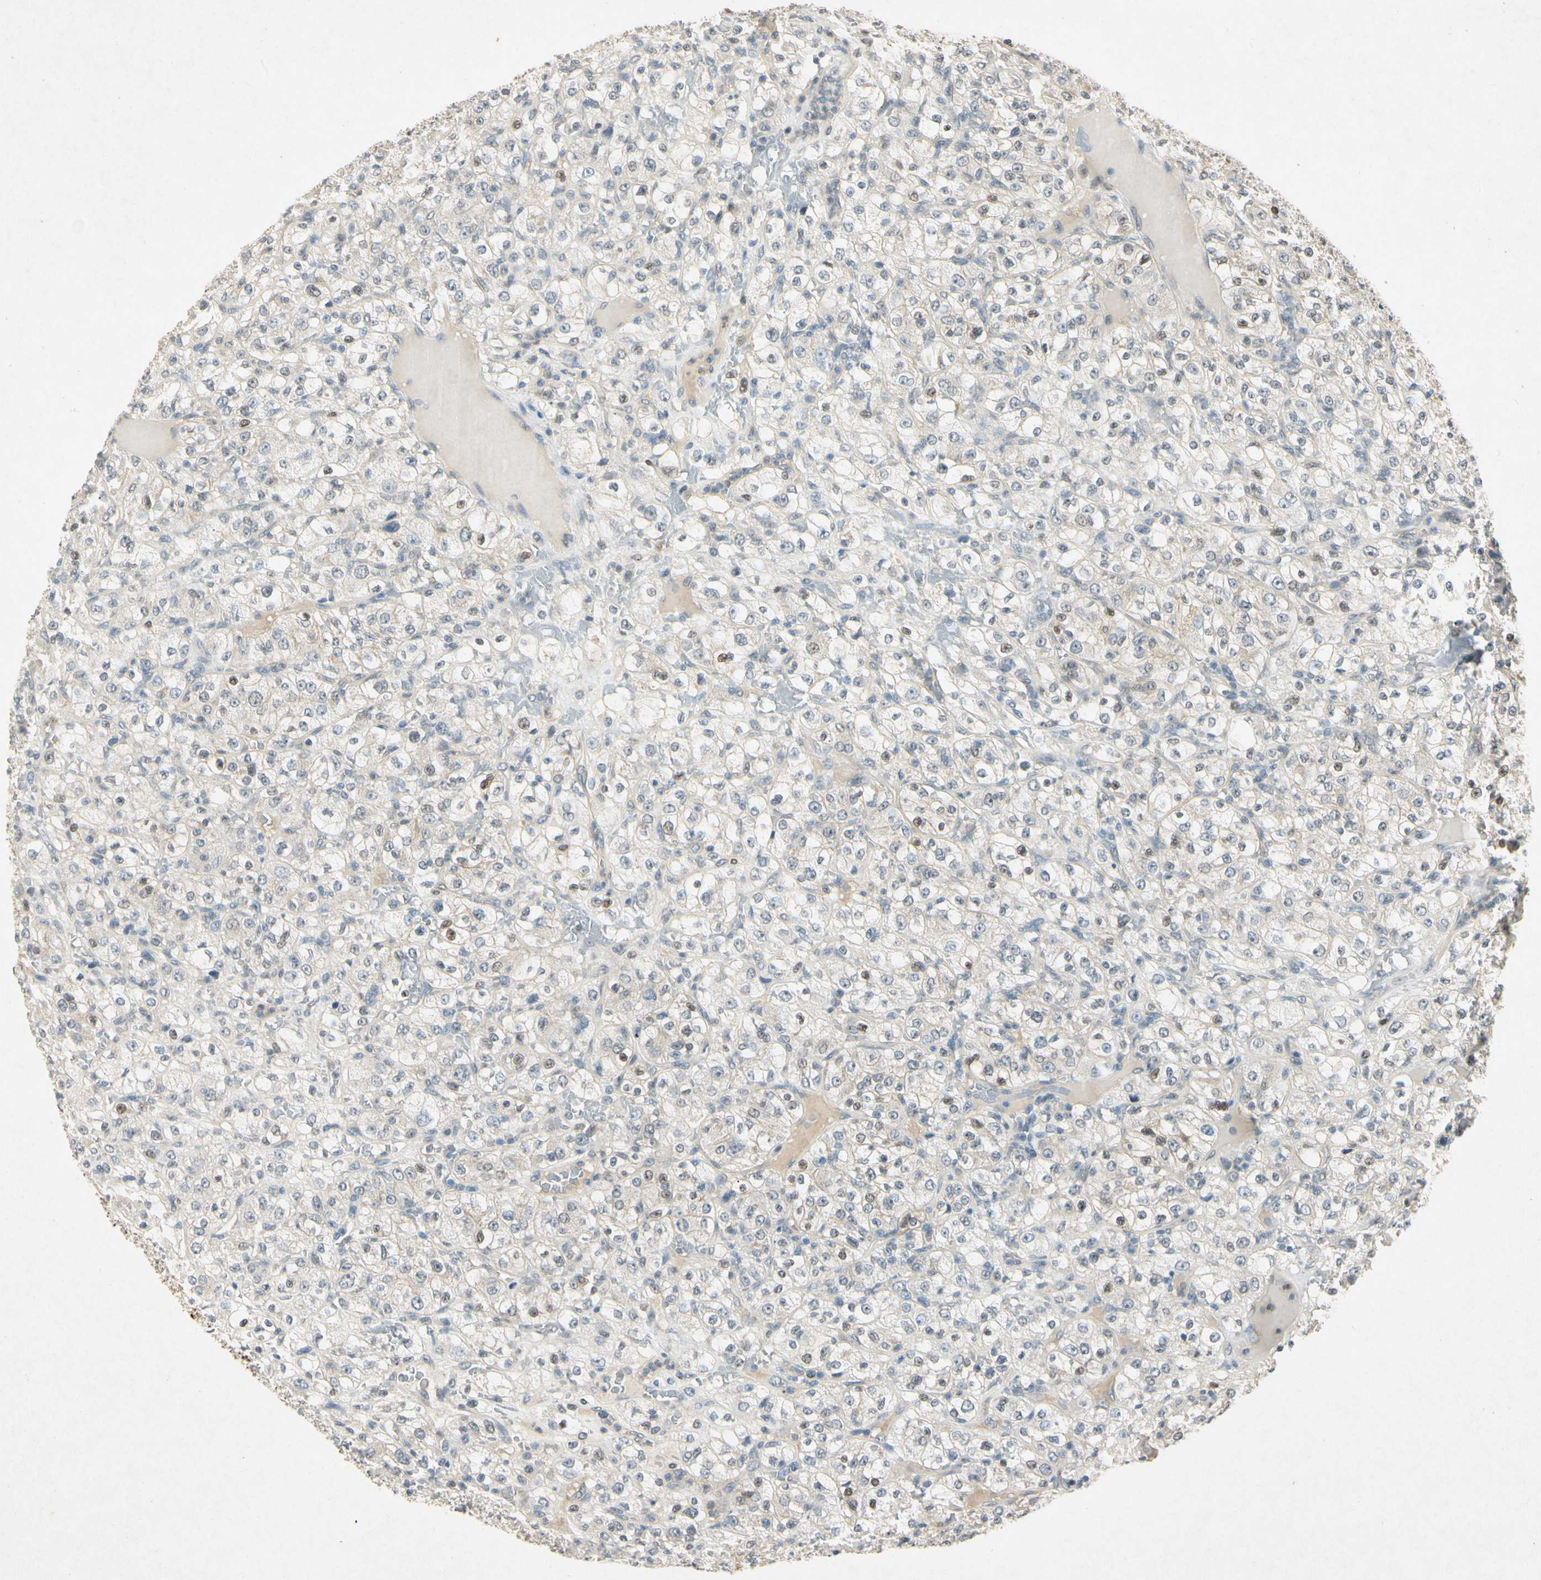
{"staining": {"intensity": "weak", "quantity": "<25%", "location": "nuclear"}, "tissue": "renal cancer", "cell_type": "Tumor cells", "image_type": "cancer", "snomed": [{"axis": "morphology", "description": "Normal tissue, NOS"}, {"axis": "morphology", "description": "Adenocarcinoma, NOS"}, {"axis": "topography", "description": "Kidney"}], "caption": "High magnification brightfield microscopy of renal cancer (adenocarcinoma) stained with DAB (3,3'-diaminobenzidine) (brown) and counterstained with hematoxylin (blue): tumor cells show no significant positivity.", "gene": "HSPA1B", "patient": {"sex": "female", "age": 72}}